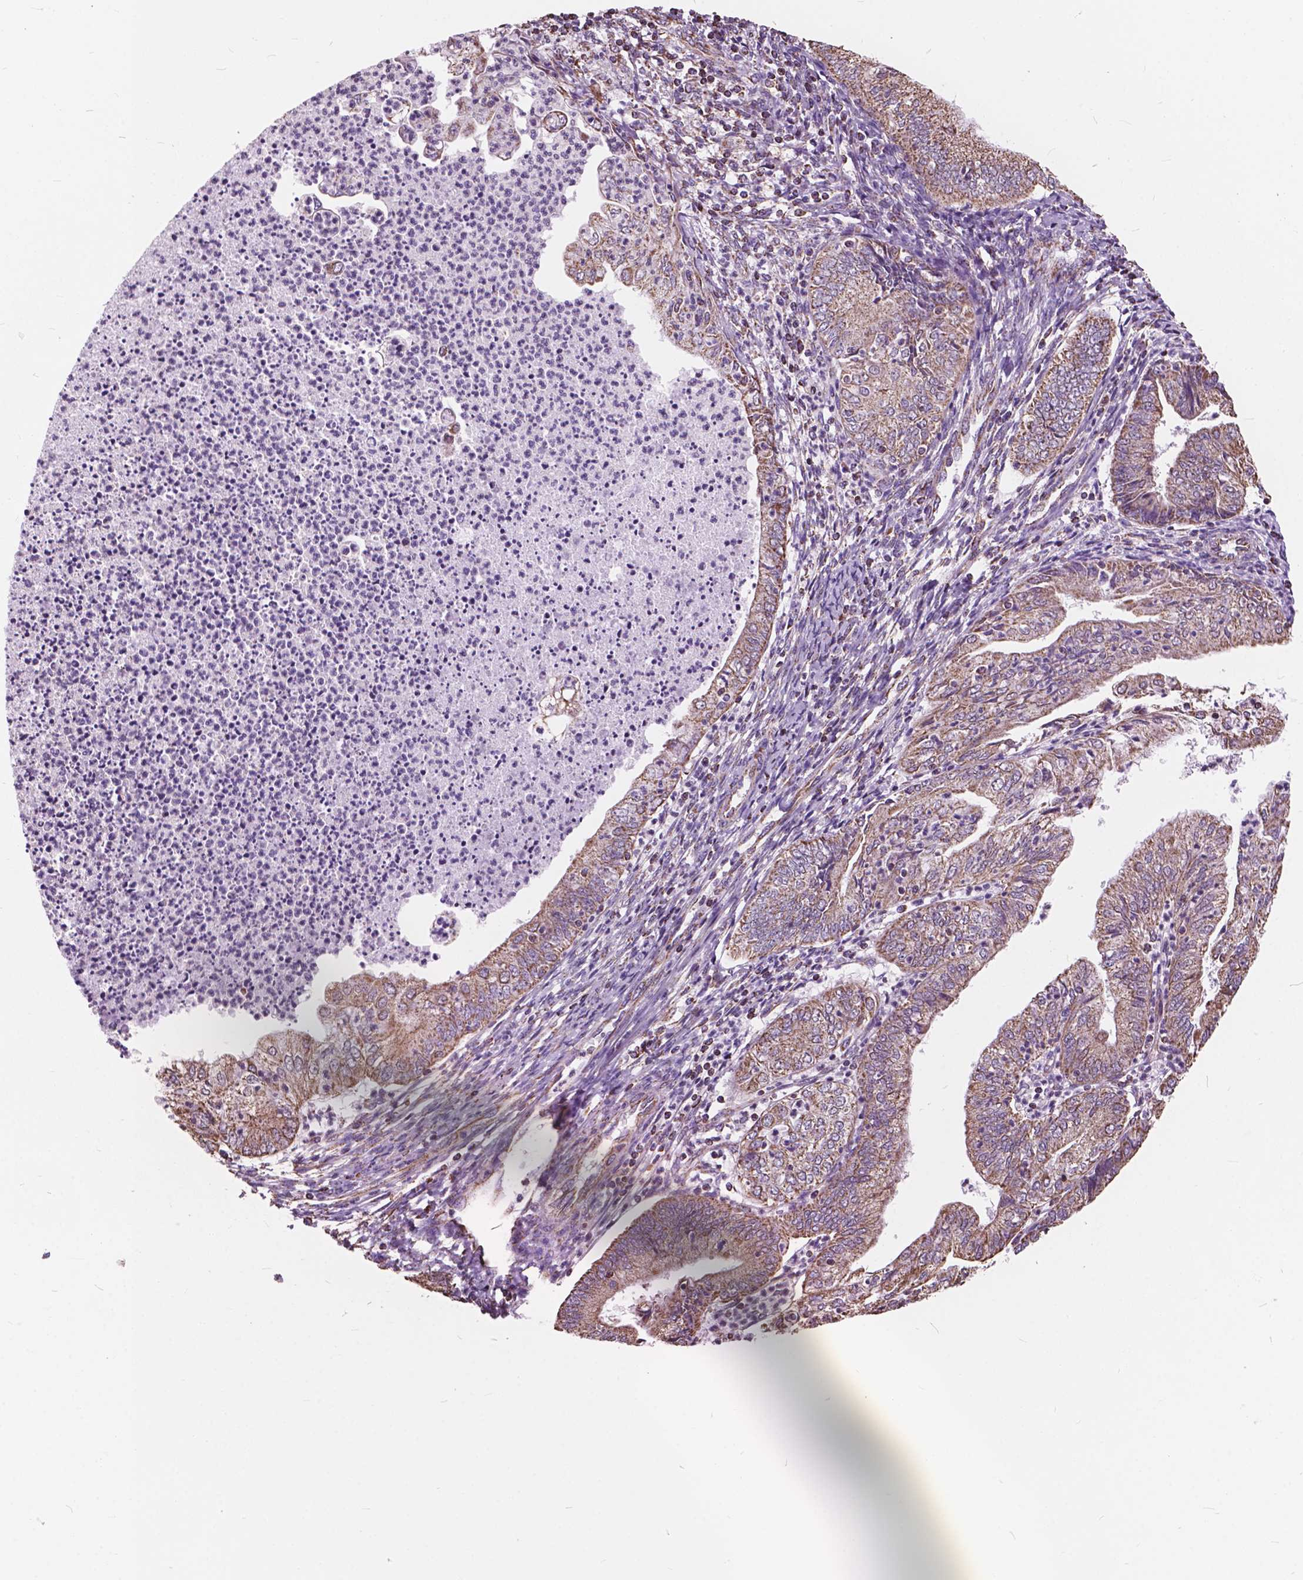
{"staining": {"intensity": "moderate", "quantity": ">75%", "location": "cytoplasmic/membranous"}, "tissue": "endometrial cancer", "cell_type": "Tumor cells", "image_type": "cancer", "snomed": [{"axis": "morphology", "description": "Adenocarcinoma, NOS"}, {"axis": "topography", "description": "Endometrium"}], "caption": "Protein staining demonstrates moderate cytoplasmic/membranous expression in approximately >75% of tumor cells in endometrial adenocarcinoma.", "gene": "SCOC", "patient": {"sex": "female", "age": 55}}